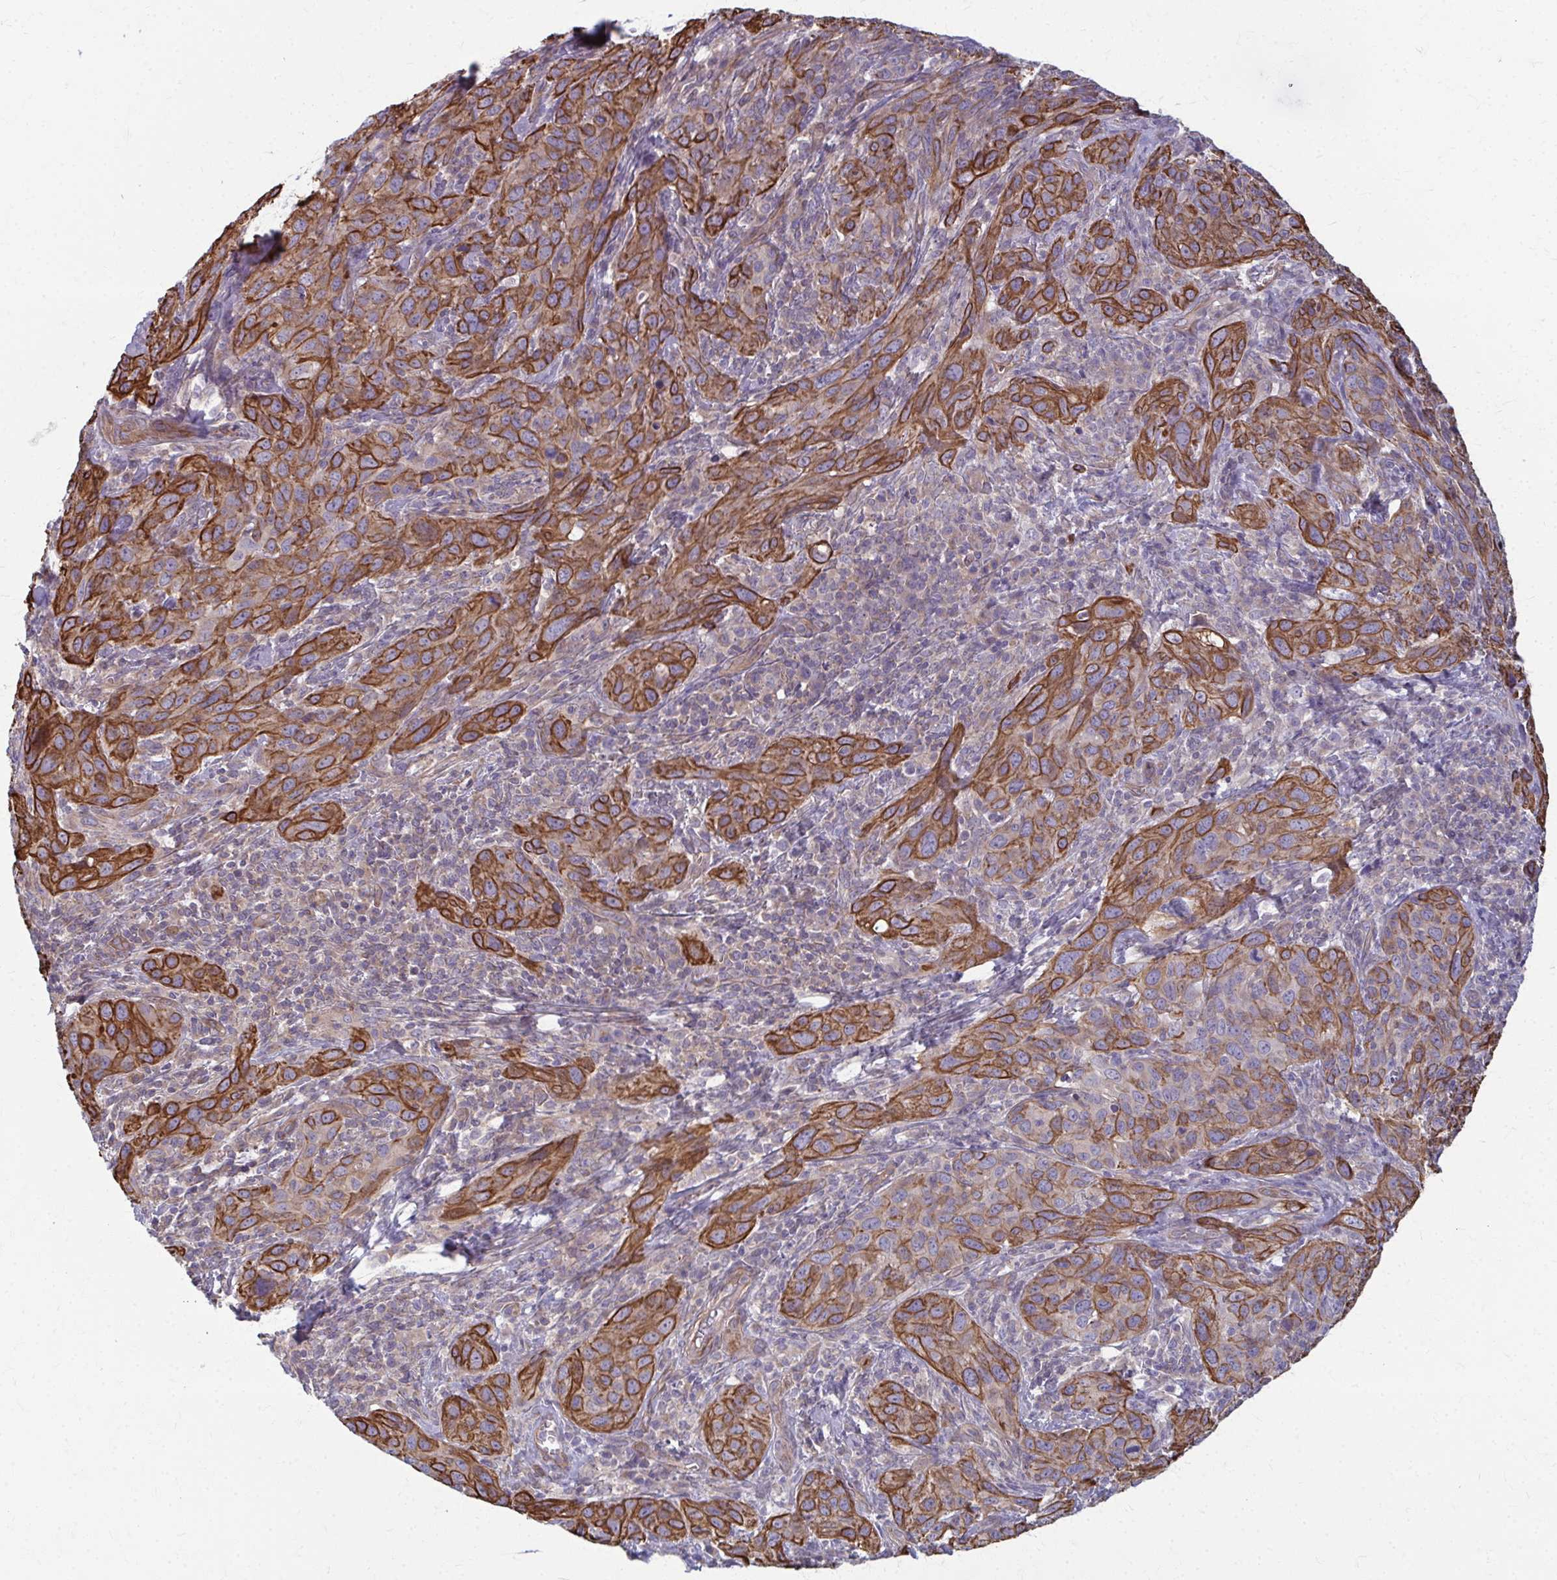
{"staining": {"intensity": "strong", "quantity": "25%-75%", "location": "cytoplasmic/membranous"}, "tissue": "cervical cancer", "cell_type": "Tumor cells", "image_type": "cancer", "snomed": [{"axis": "morphology", "description": "Normal tissue, NOS"}, {"axis": "morphology", "description": "Squamous cell carcinoma, NOS"}, {"axis": "topography", "description": "Cervix"}], "caption": "Brown immunohistochemical staining in cervical squamous cell carcinoma demonstrates strong cytoplasmic/membranous expression in about 25%-75% of tumor cells.", "gene": "EID2B", "patient": {"sex": "female", "age": 51}}